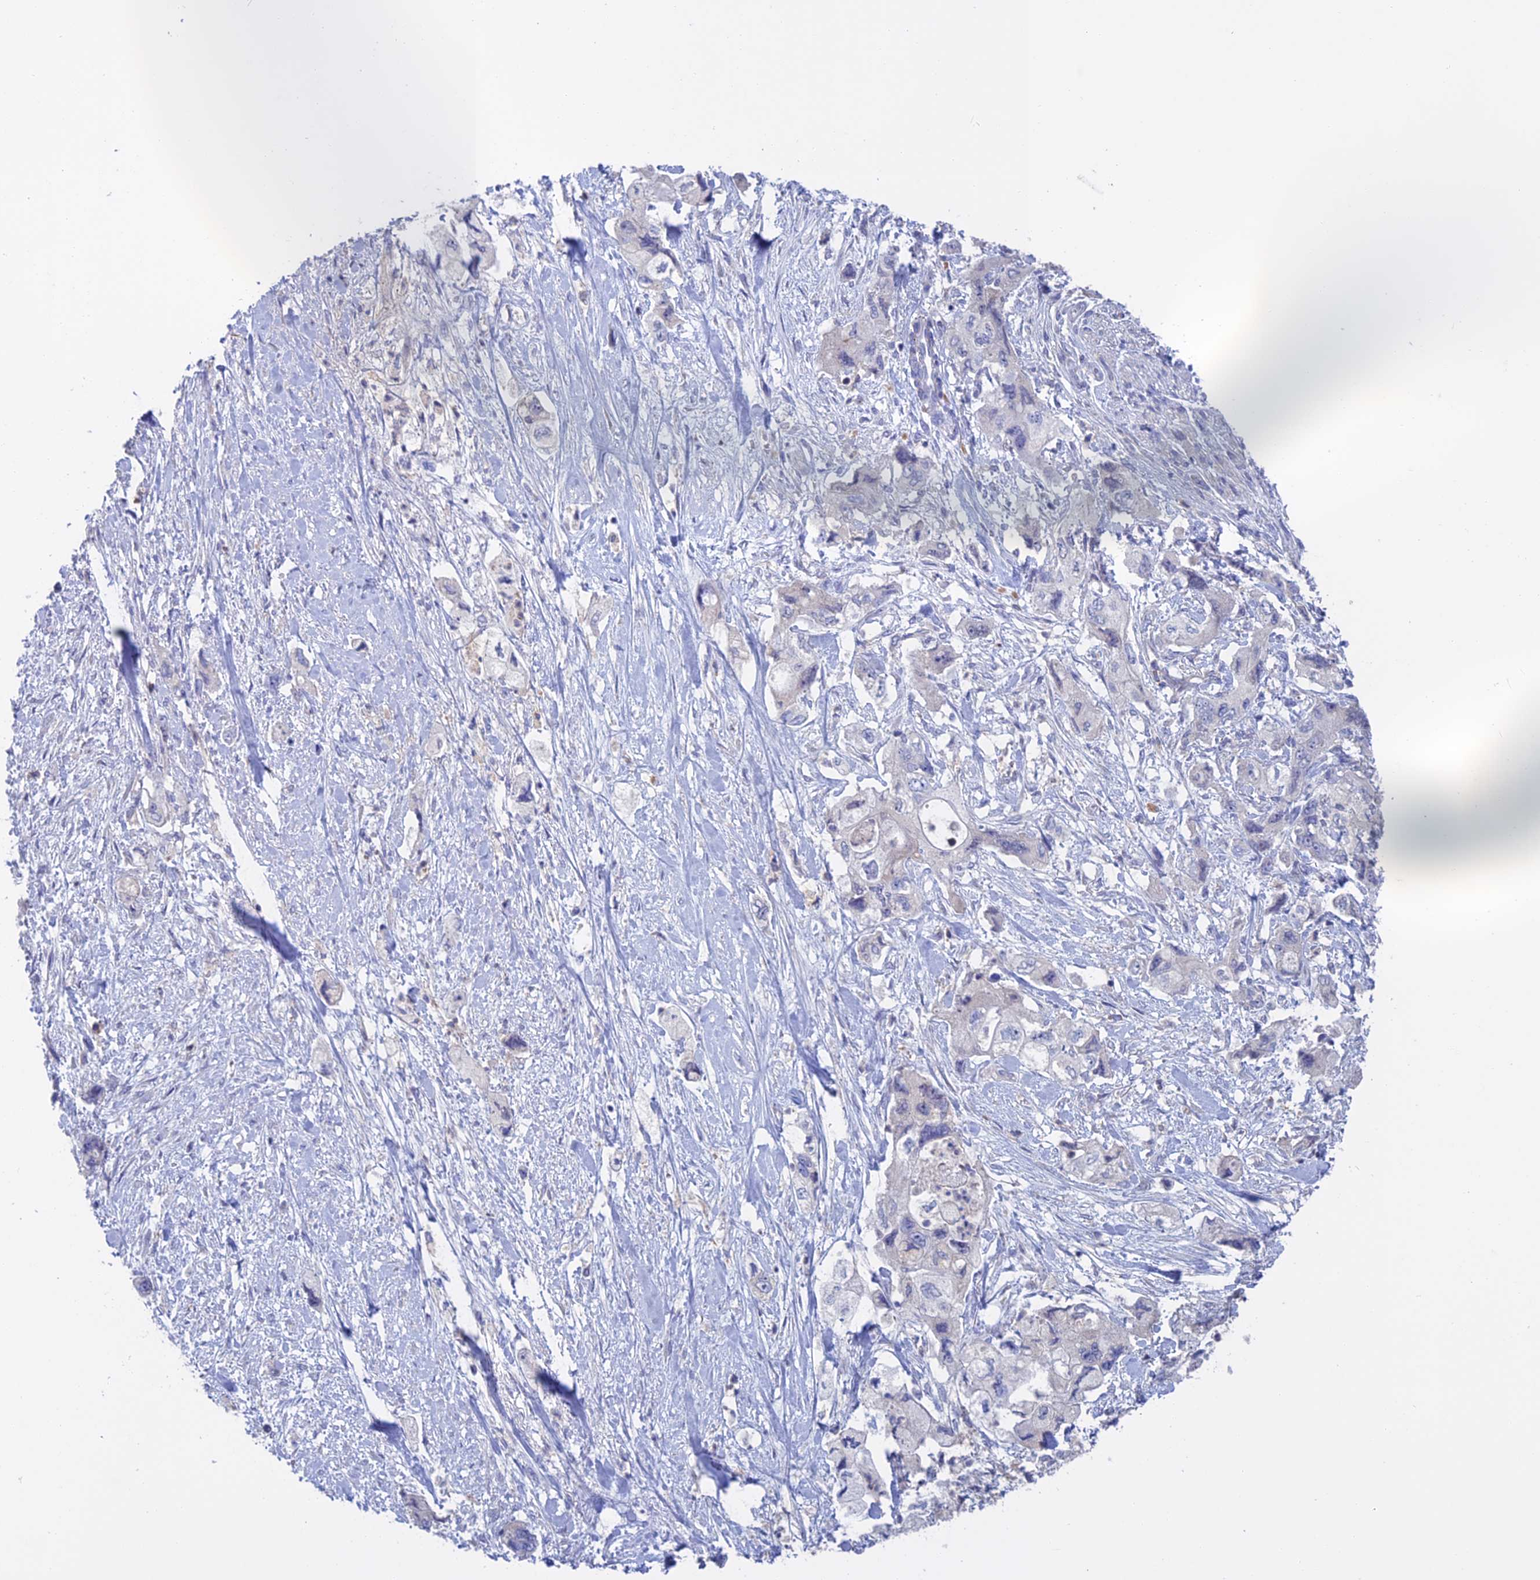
{"staining": {"intensity": "negative", "quantity": "none", "location": "none"}, "tissue": "pancreatic cancer", "cell_type": "Tumor cells", "image_type": "cancer", "snomed": [{"axis": "morphology", "description": "Adenocarcinoma, NOS"}, {"axis": "topography", "description": "Pancreas"}], "caption": "The photomicrograph shows no staining of tumor cells in pancreatic adenocarcinoma.", "gene": "SLC2A6", "patient": {"sex": "female", "age": 73}}